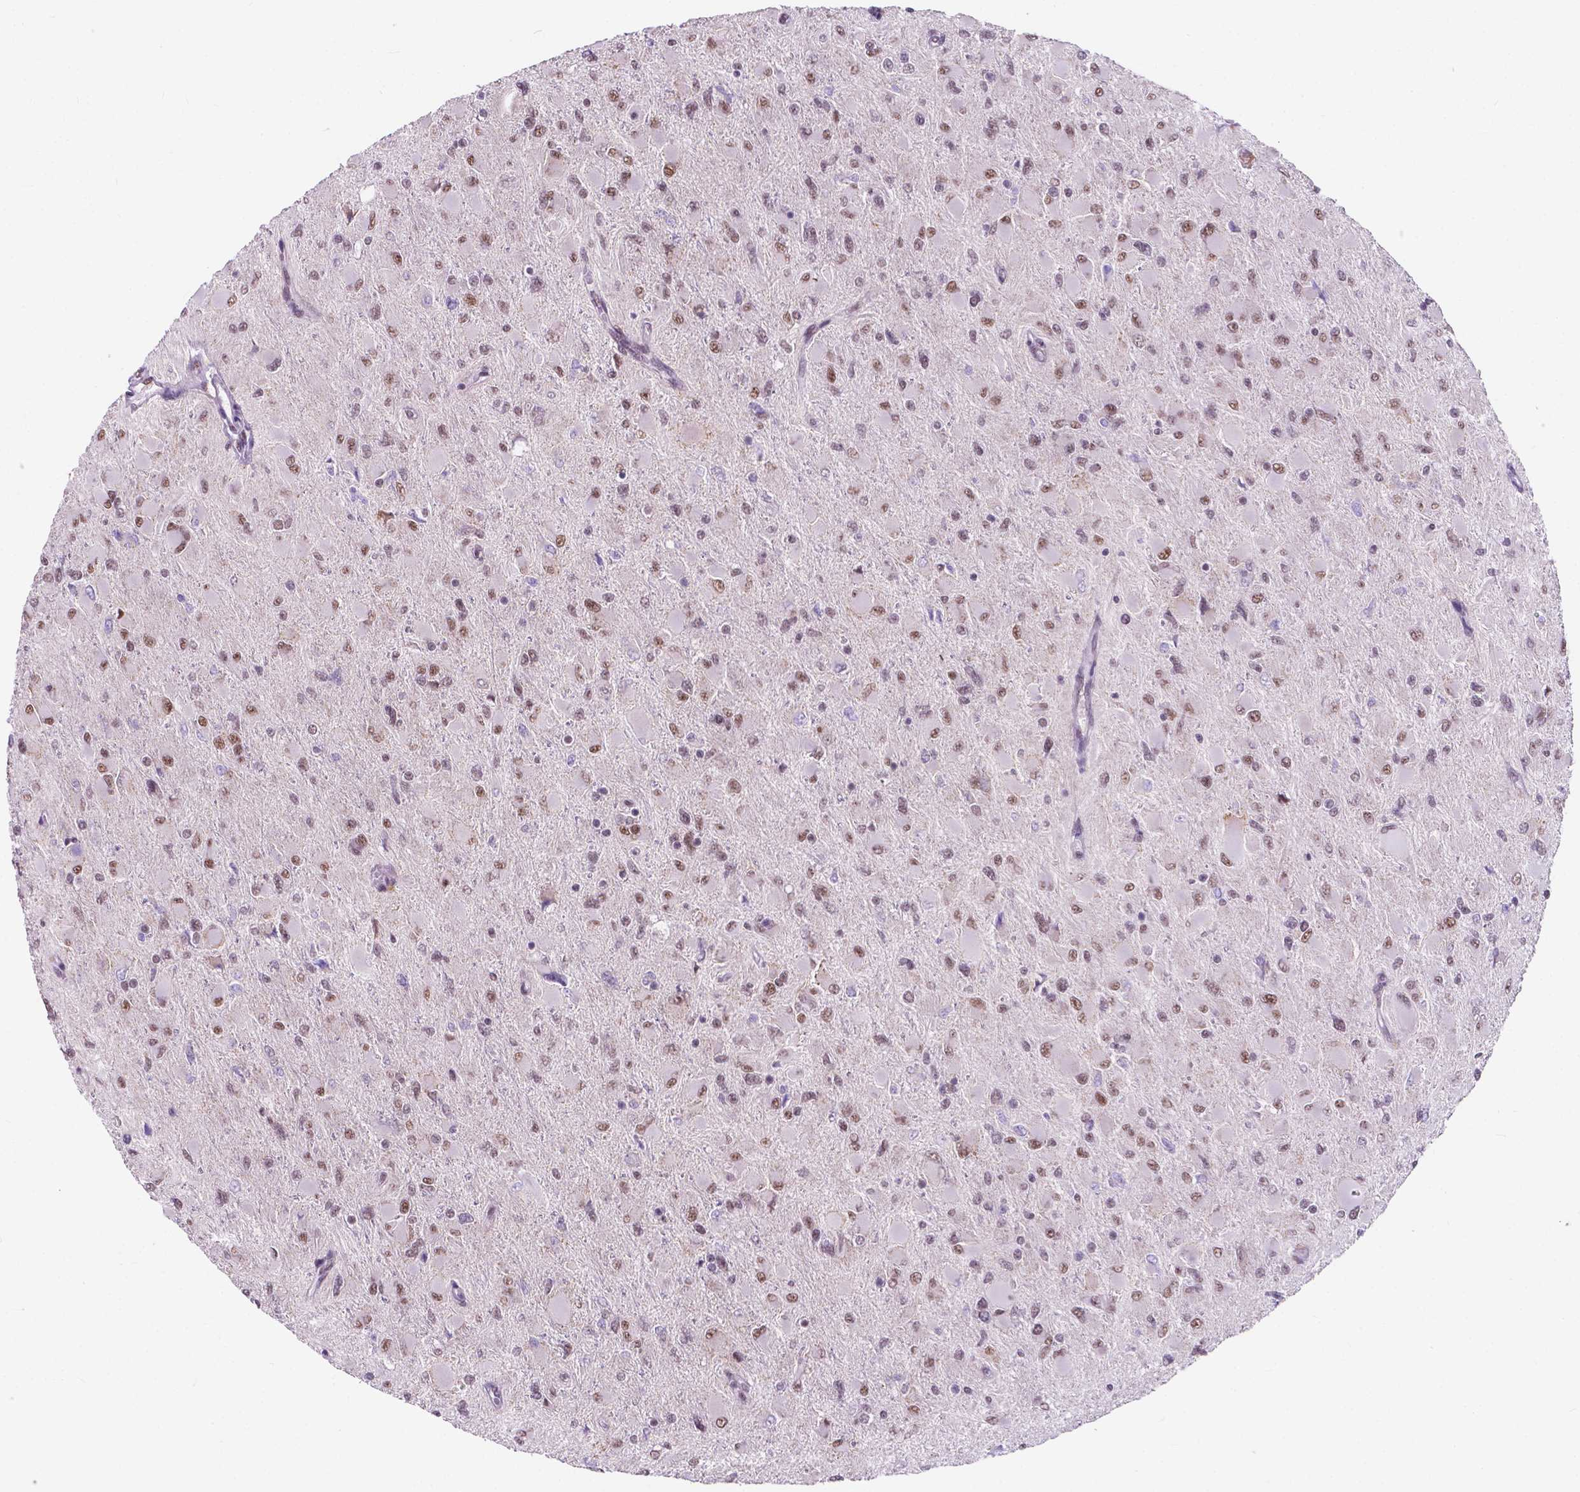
{"staining": {"intensity": "moderate", "quantity": ">75%", "location": "nuclear"}, "tissue": "glioma", "cell_type": "Tumor cells", "image_type": "cancer", "snomed": [{"axis": "morphology", "description": "Glioma, malignant, High grade"}, {"axis": "topography", "description": "Cerebral cortex"}], "caption": "IHC histopathology image of human glioma stained for a protein (brown), which demonstrates medium levels of moderate nuclear positivity in approximately >75% of tumor cells.", "gene": "BCAS2", "patient": {"sex": "female", "age": 36}}